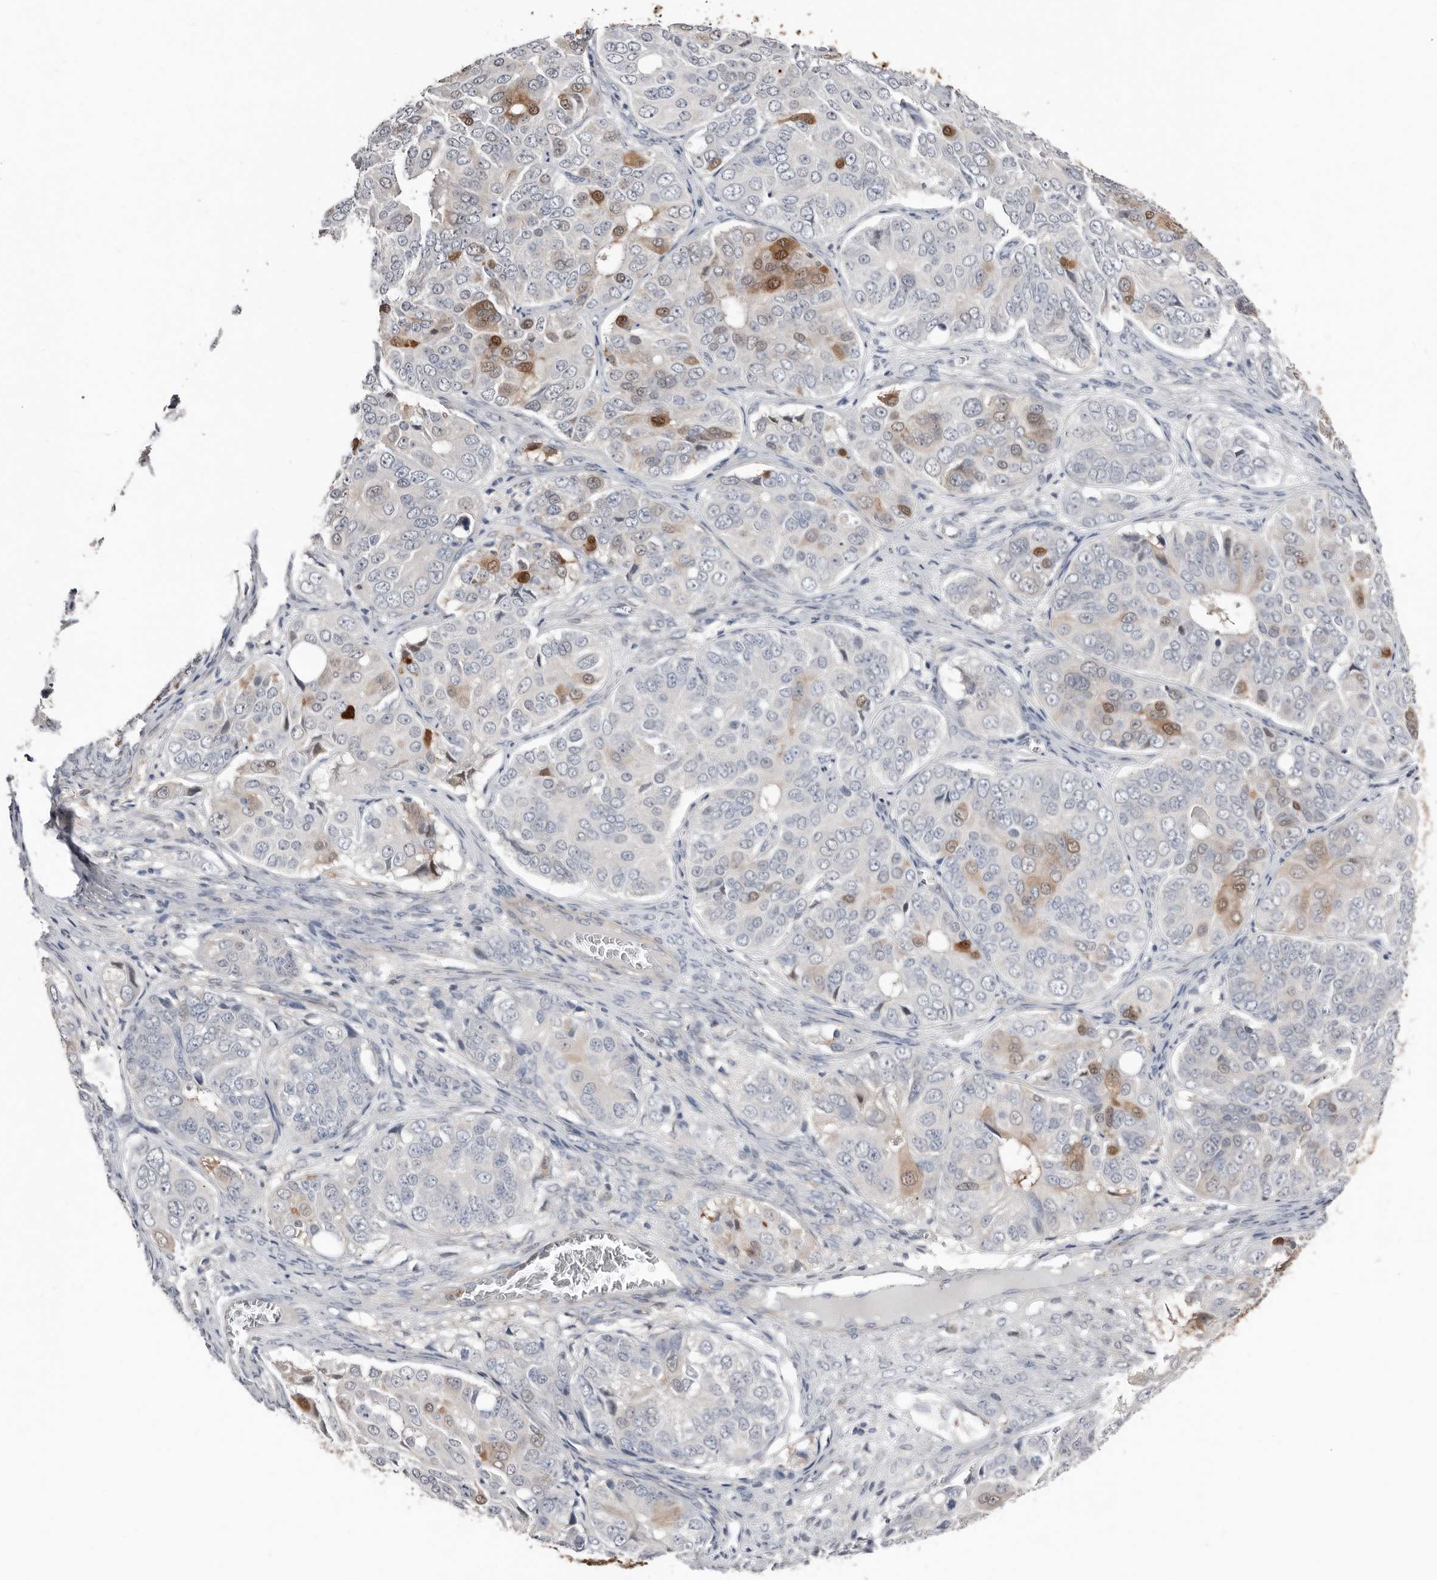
{"staining": {"intensity": "moderate", "quantity": "<25%", "location": "cytoplasmic/membranous,nuclear"}, "tissue": "ovarian cancer", "cell_type": "Tumor cells", "image_type": "cancer", "snomed": [{"axis": "morphology", "description": "Carcinoma, endometroid"}, {"axis": "topography", "description": "Ovary"}], "caption": "Immunohistochemical staining of human endometroid carcinoma (ovarian) displays low levels of moderate cytoplasmic/membranous and nuclear positivity in approximately <25% of tumor cells. The protein is stained brown, and the nuclei are stained in blue (DAB IHC with brightfield microscopy, high magnification).", "gene": "ASRGL1", "patient": {"sex": "female", "age": 51}}